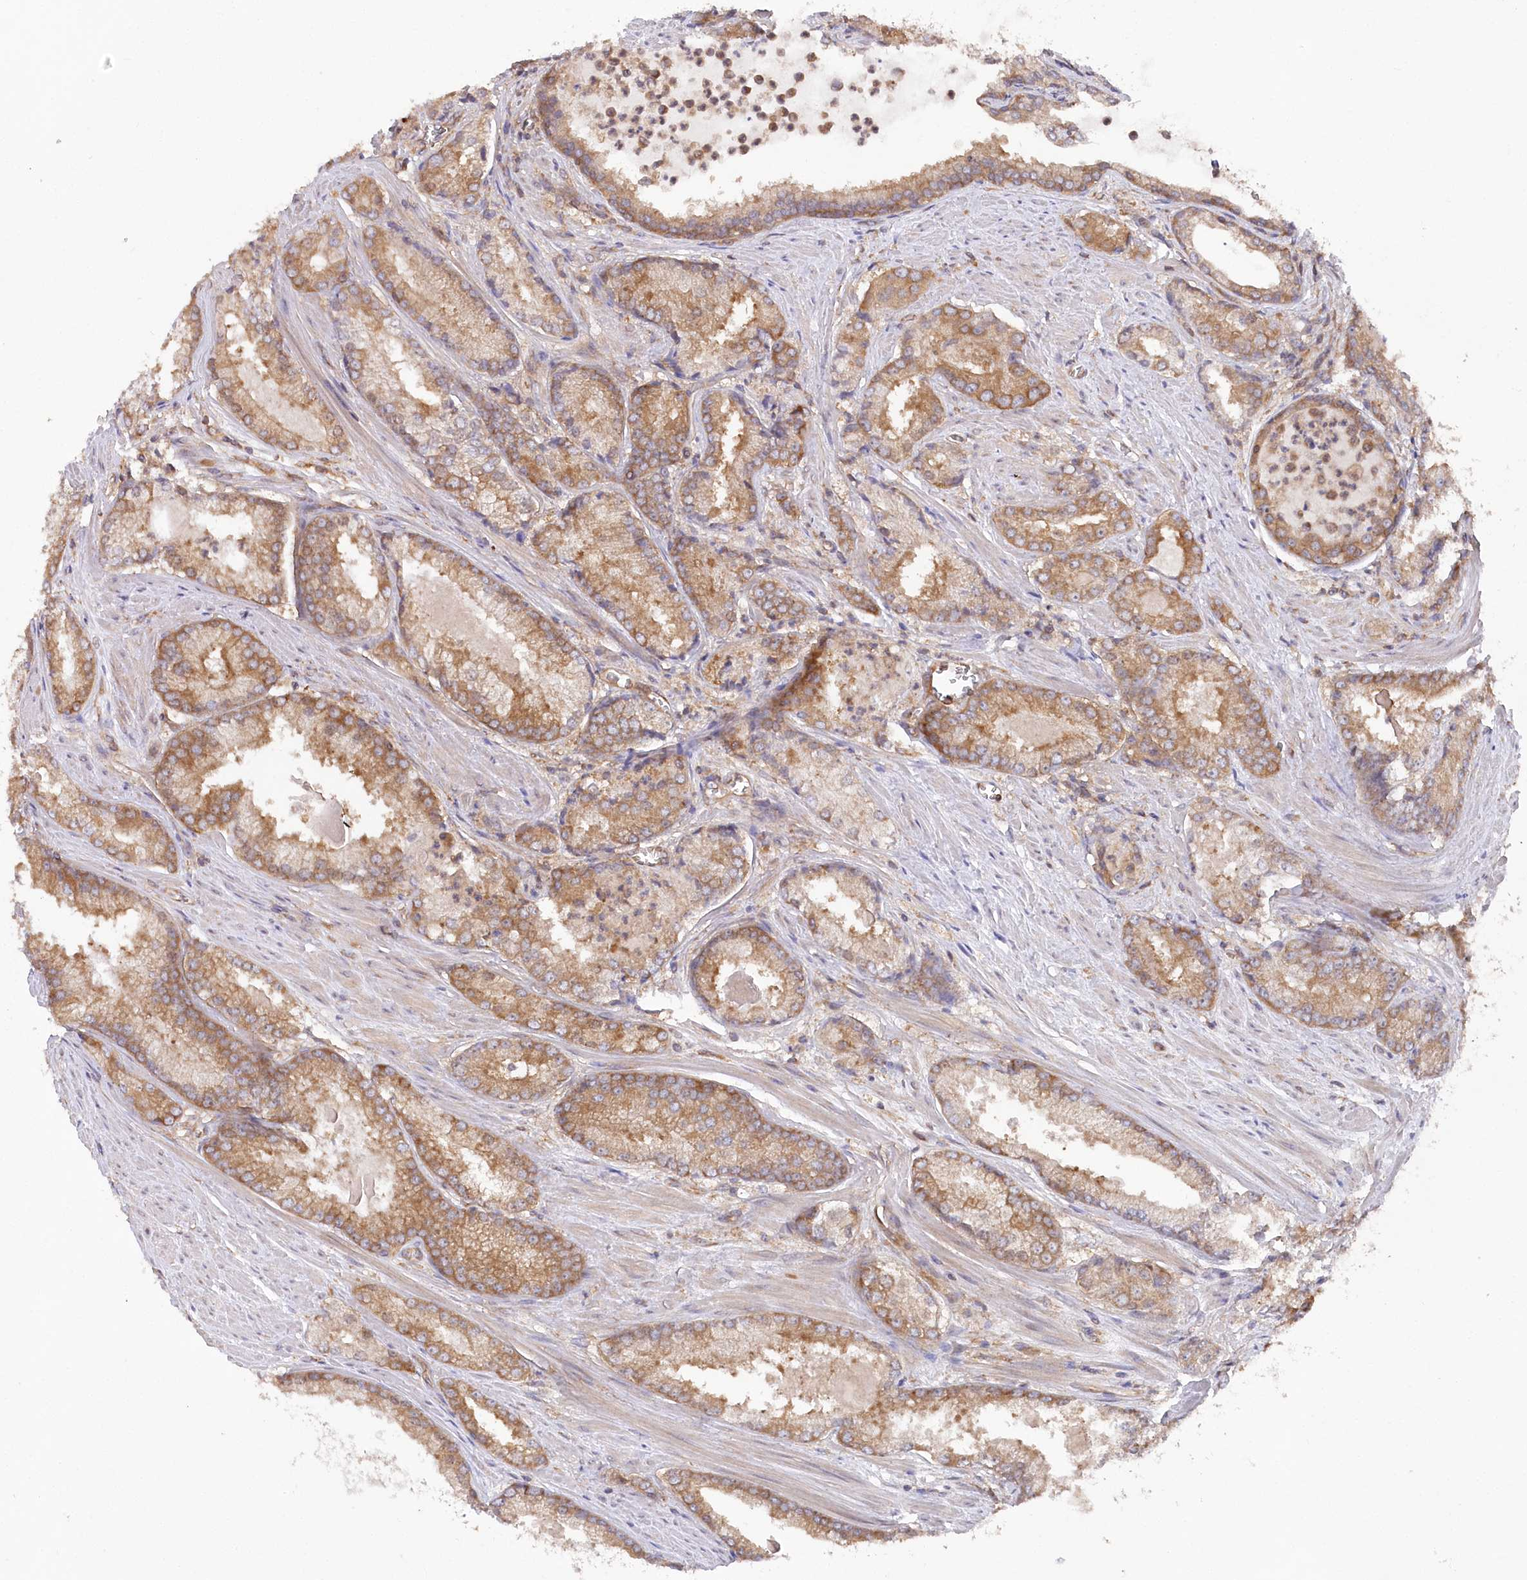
{"staining": {"intensity": "moderate", "quantity": ">75%", "location": "cytoplasmic/membranous"}, "tissue": "prostate cancer", "cell_type": "Tumor cells", "image_type": "cancer", "snomed": [{"axis": "morphology", "description": "Adenocarcinoma, Low grade"}, {"axis": "topography", "description": "Prostate"}], "caption": "High-magnification brightfield microscopy of prostate cancer stained with DAB (3,3'-diaminobenzidine) (brown) and counterstained with hematoxylin (blue). tumor cells exhibit moderate cytoplasmic/membranous expression is identified in approximately>75% of cells.", "gene": "PPP1R21", "patient": {"sex": "male", "age": 54}}